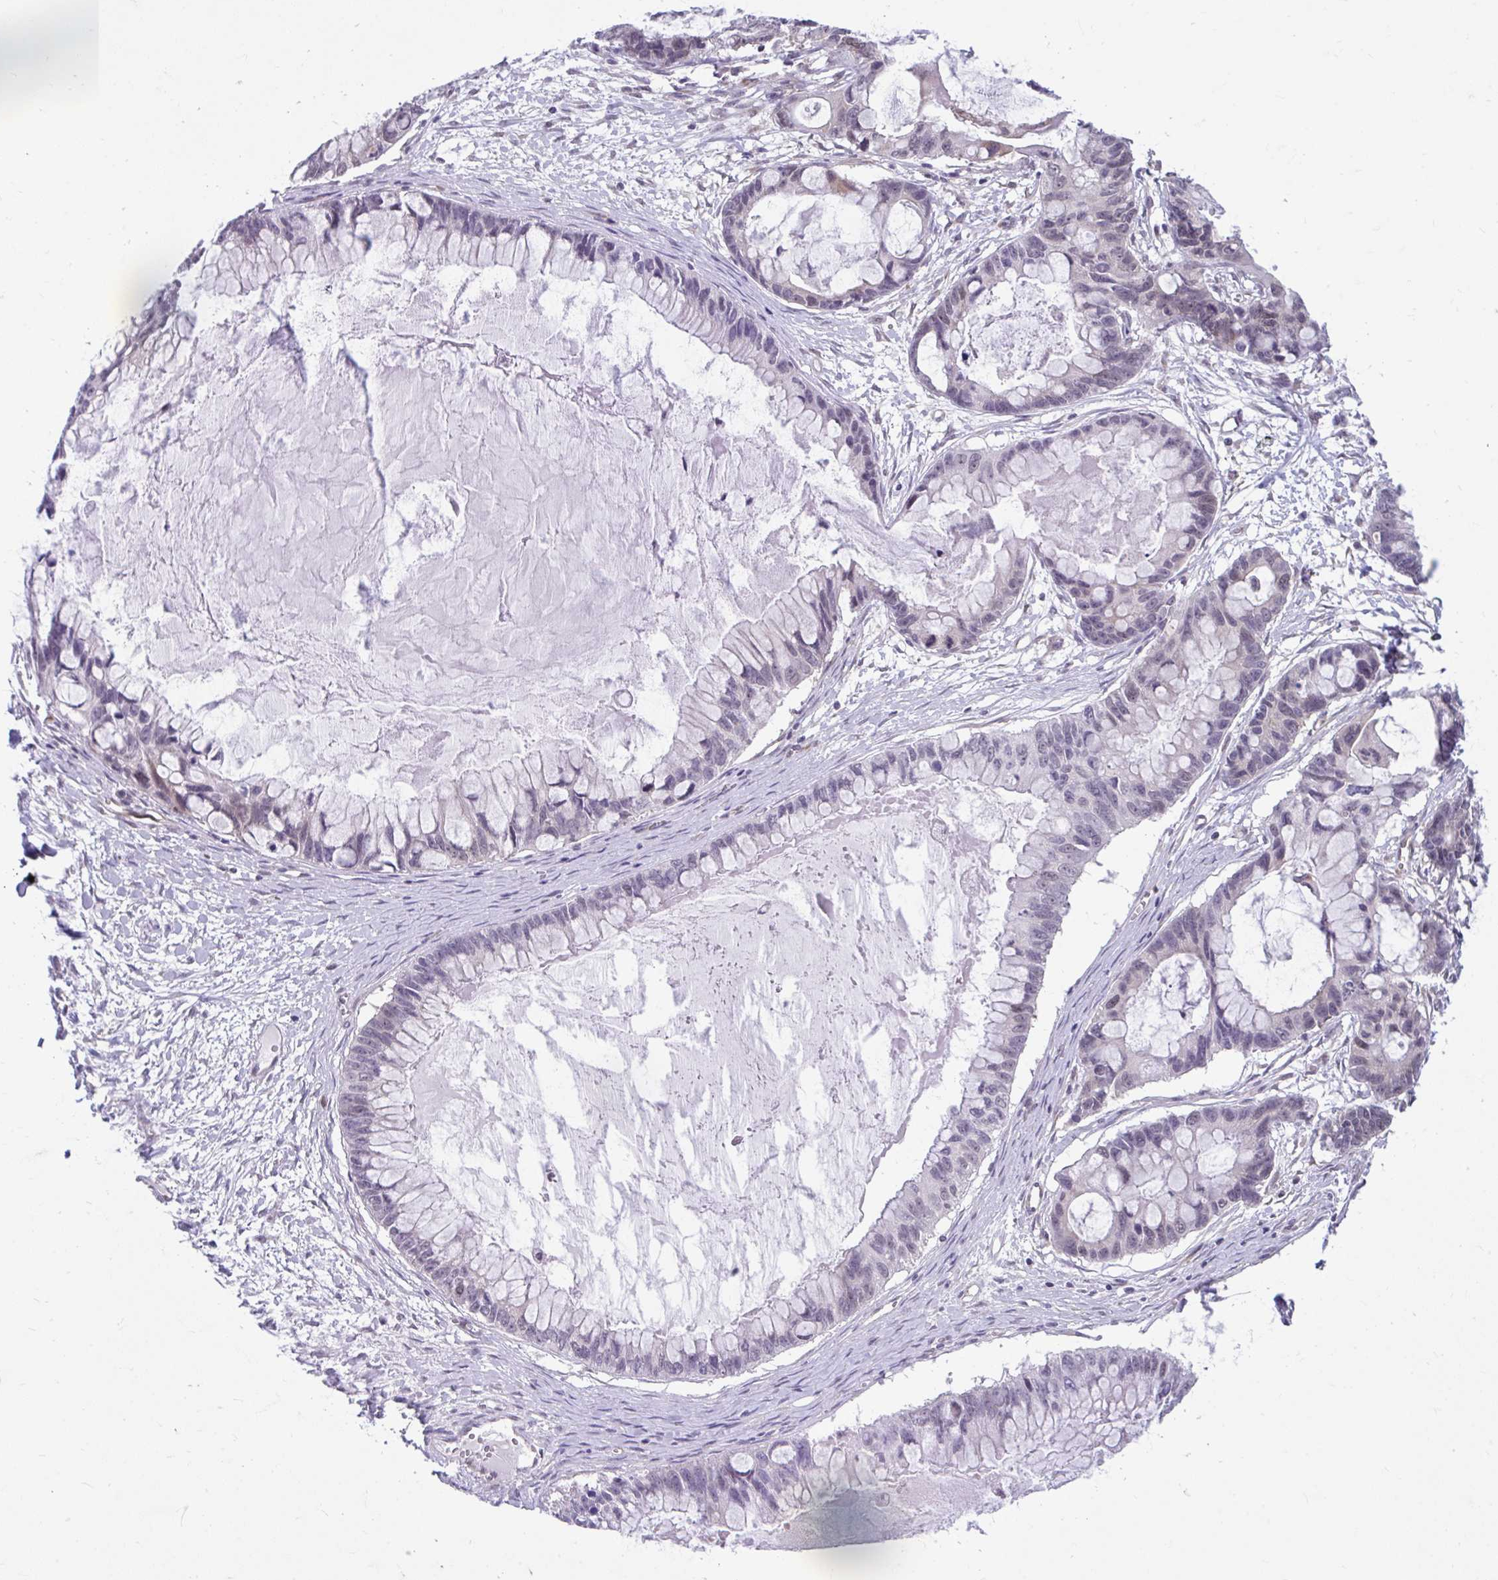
{"staining": {"intensity": "moderate", "quantity": "<25%", "location": "cytoplasmic/membranous"}, "tissue": "ovarian cancer", "cell_type": "Tumor cells", "image_type": "cancer", "snomed": [{"axis": "morphology", "description": "Cystadenocarcinoma, mucinous, NOS"}, {"axis": "topography", "description": "Ovary"}], "caption": "Human ovarian cancer (mucinous cystadenocarcinoma) stained with a protein marker demonstrates moderate staining in tumor cells.", "gene": "SELENON", "patient": {"sex": "female", "age": 63}}